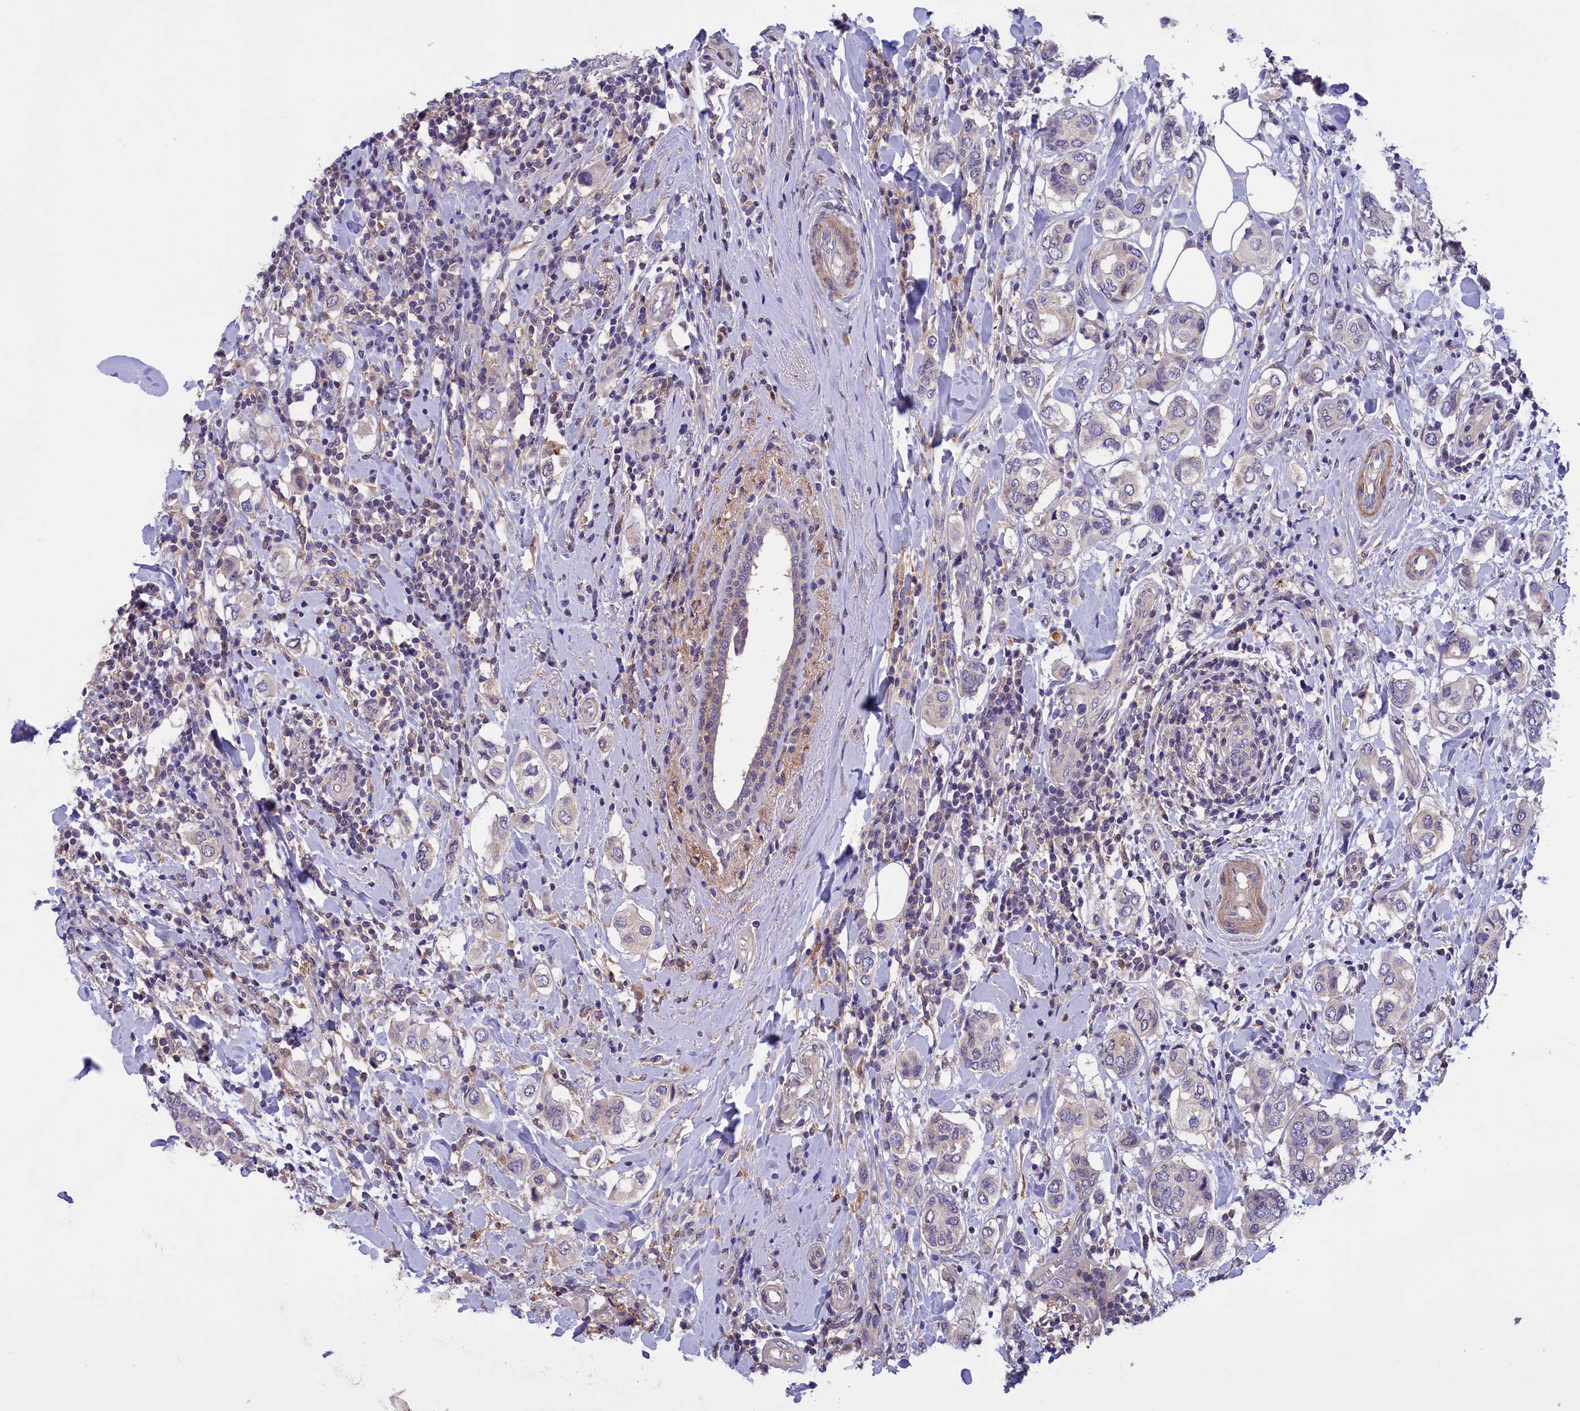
{"staining": {"intensity": "weak", "quantity": "25%-75%", "location": "cytoplasmic/membranous"}, "tissue": "breast cancer", "cell_type": "Tumor cells", "image_type": "cancer", "snomed": [{"axis": "morphology", "description": "Lobular carcinoma"}, {"axis": "topography", "description": "Breast"}], "caption": "DAB (3,3'-diaminobenzidine) immunohistochemical staining of human breast cancer (lobular carcinoma) demonstrates weak cytoplasmic/membranous protein staining in about 25%-75% of tumor cells.", "gene": "AMDHD2", "patient": {"sex": "female", "age": 51}}